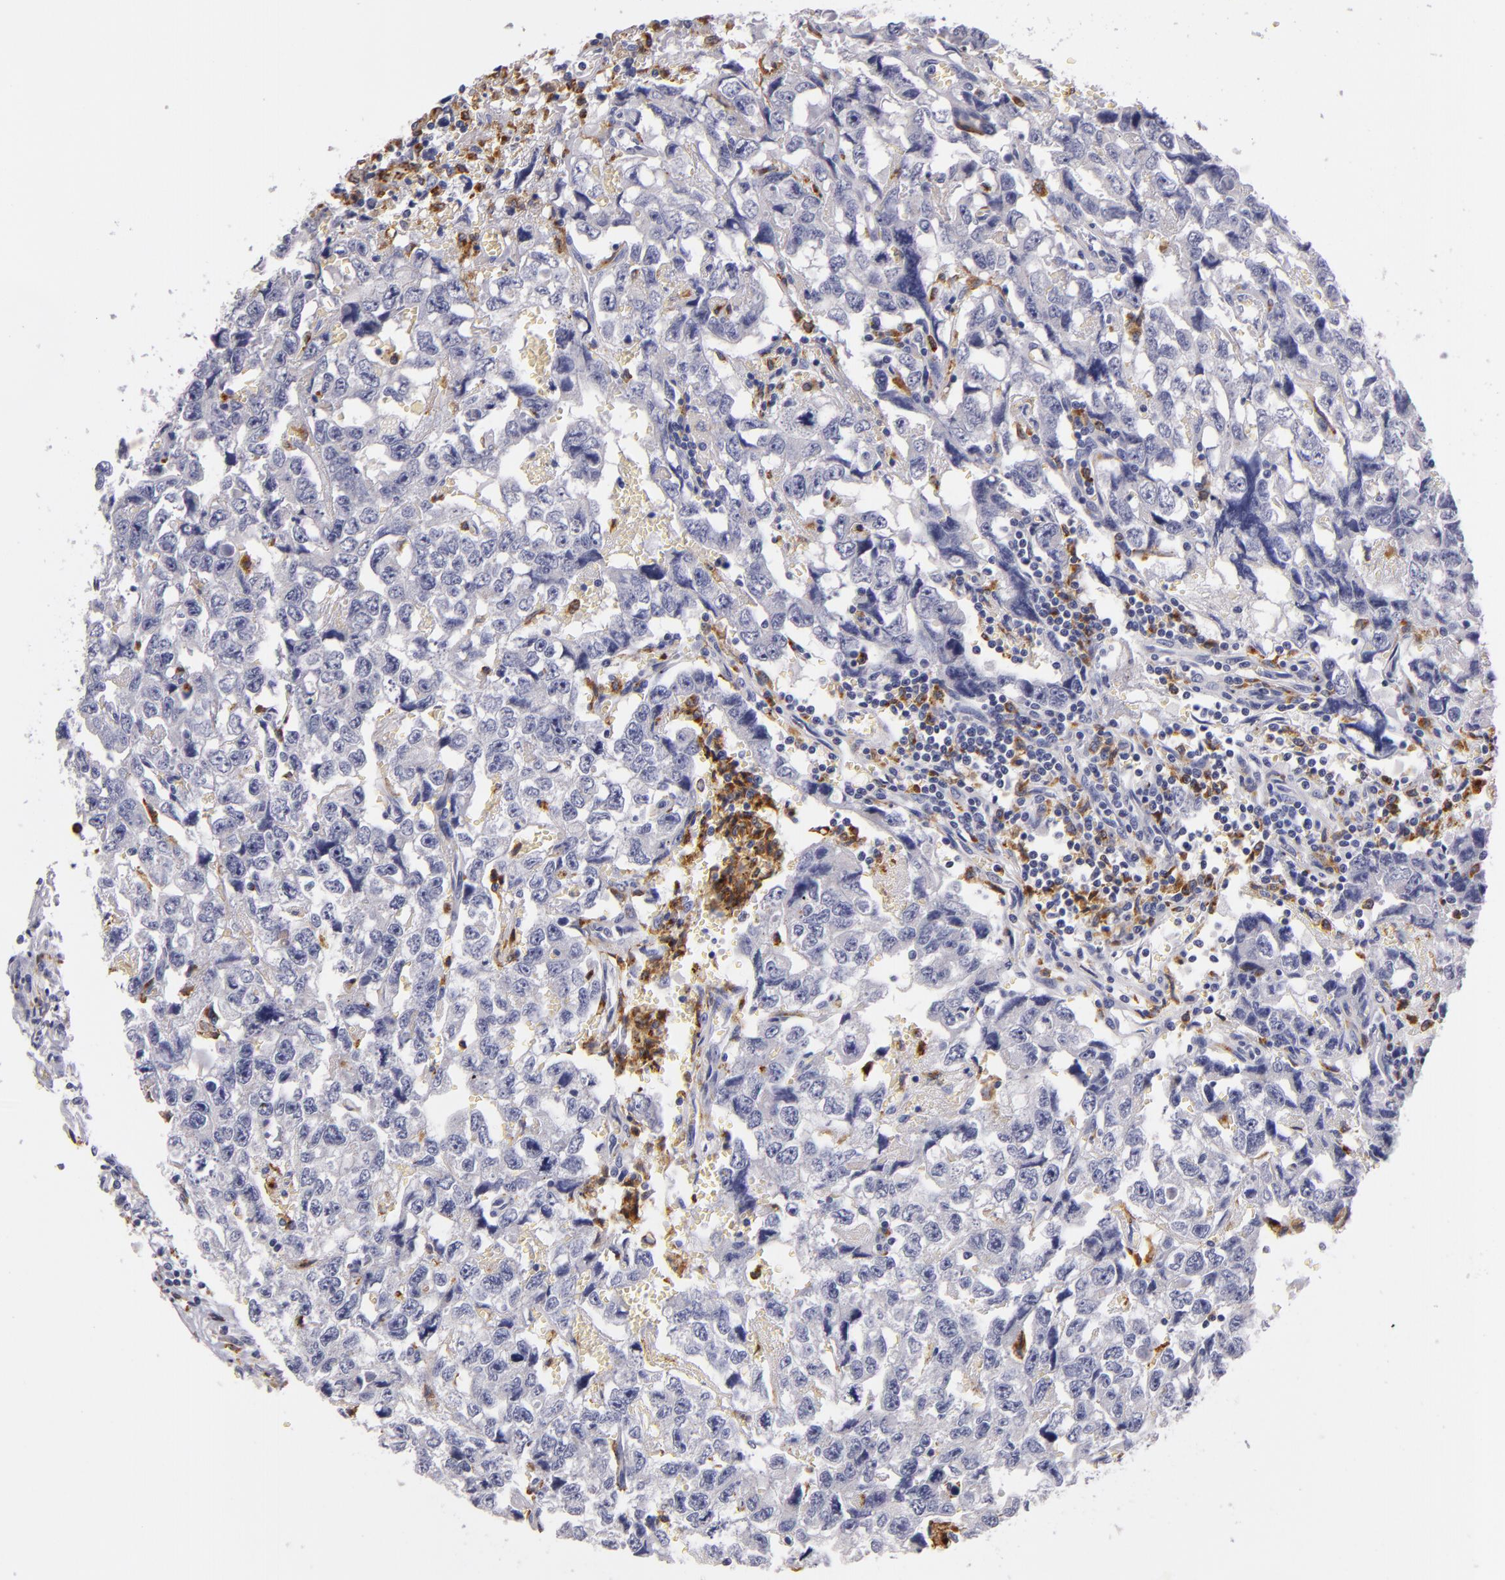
{"staining": {"intensity": "negative", "quantity": "none", "location": "none"}, "tissue": "testis cancer", "cell_type": "Tumor cells", "image_type": "cancer", "snomed": [{"axis": "morphology", "description": "Carcinoma, Embryonal, NOS"}, {"axis": "topography", "description": "Testis"}], "caption": "An immunohistochemistry micrograph of embryonal carcinoma (testis) is shown. There is no staining in tumor cells of embryonal carcinoma (testis).", "gene": "TLR8", "patient": {"sex": "male", "age": 31}}